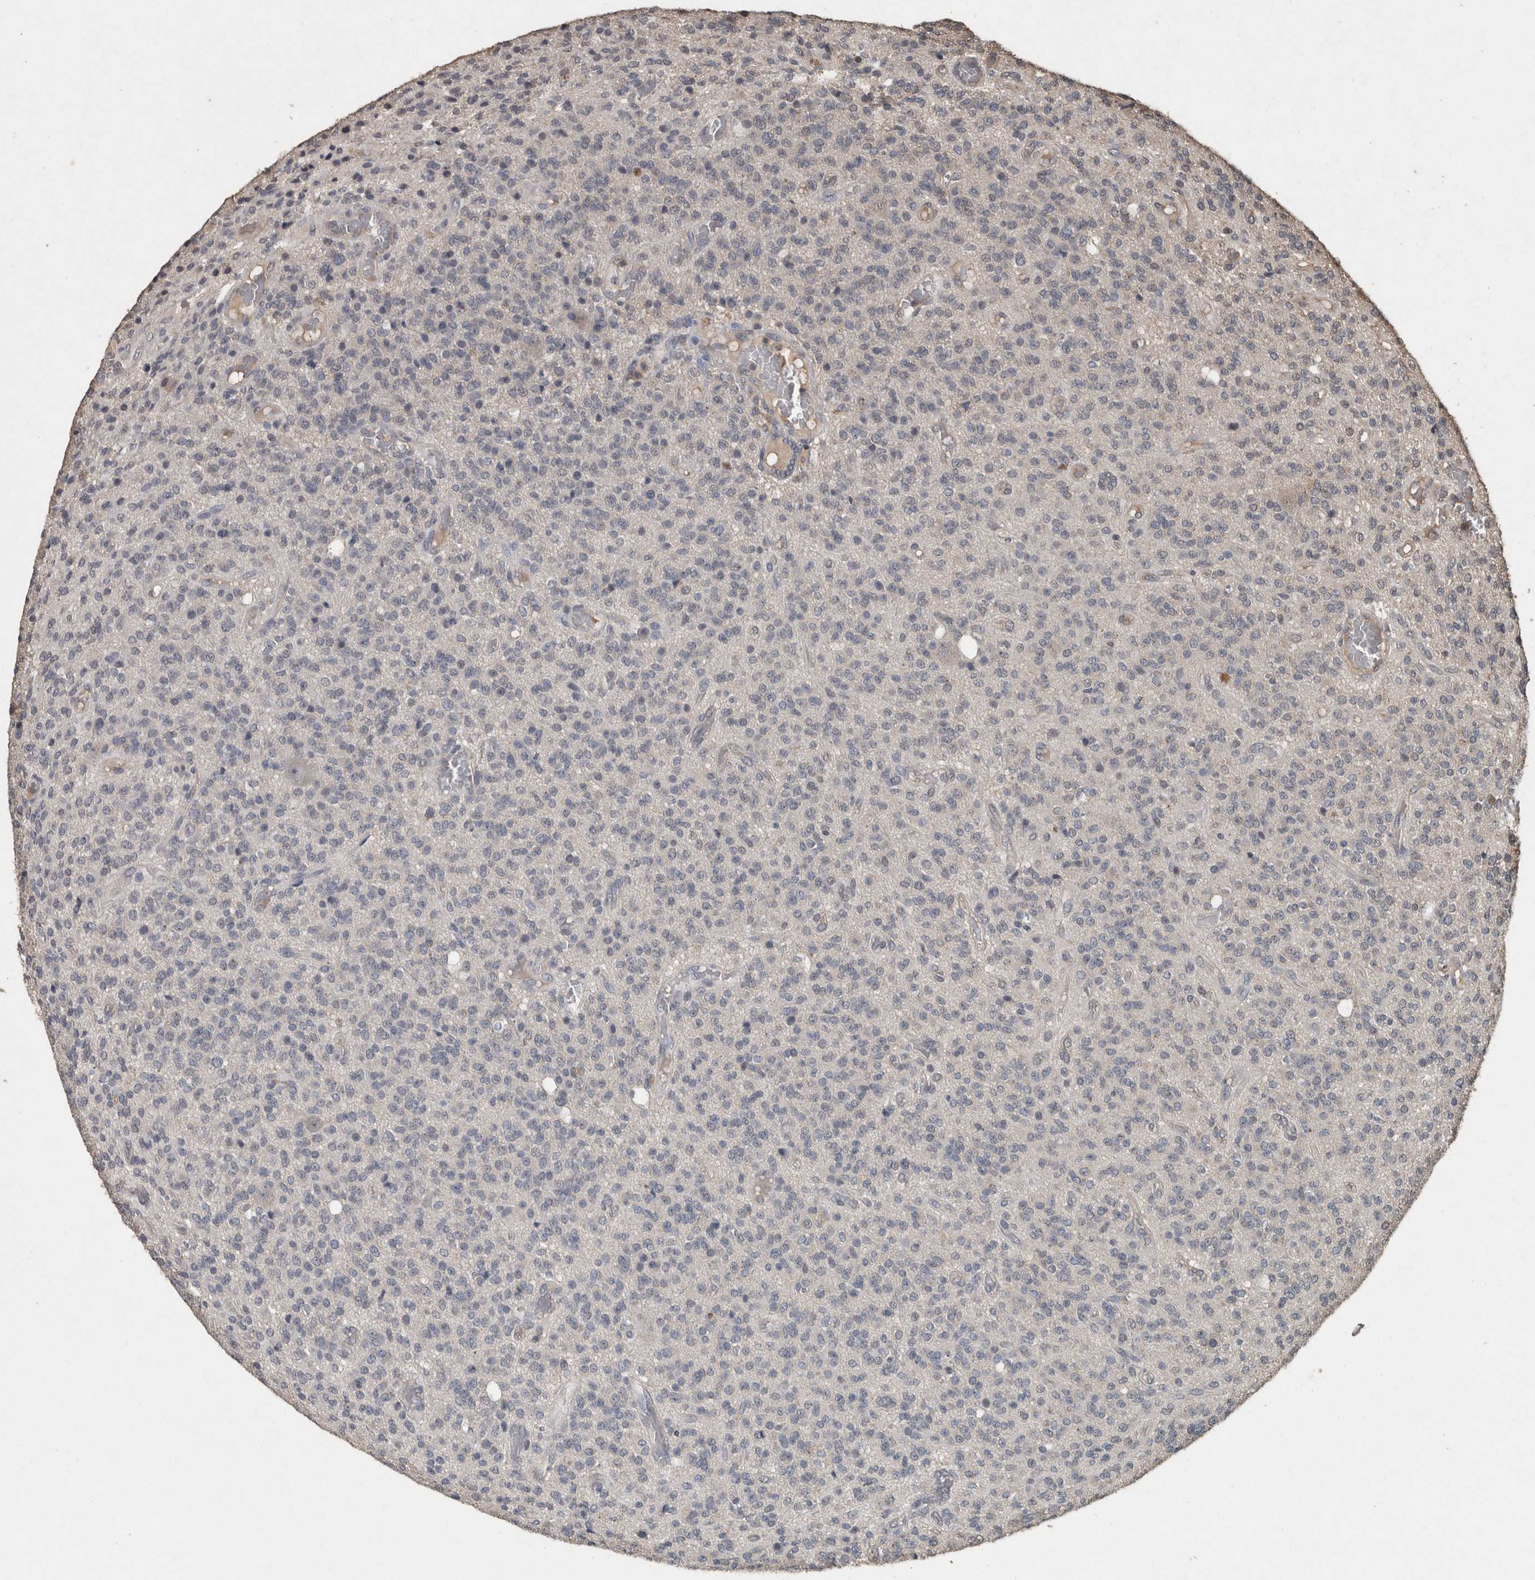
{"staining": {"intensity": "negative", "quantity": "none", "location": "none"}, "tissue": "glioma", "cell_type": "Tumor cells", "image_type": "cancer", "snomed": [{"axis": "morphology", "description": "Glioma, malignant, High grade"}, {"axis": "topography", "description": "Brain"}], "caption": "There is no significant expression in tumor cells of glioma. (Brightfield microscopy of DAB immunohistochemistry (IHC) at high magnification).", "gene": "FGFRL1", "patient": {"sex": "male", "age": 34}}